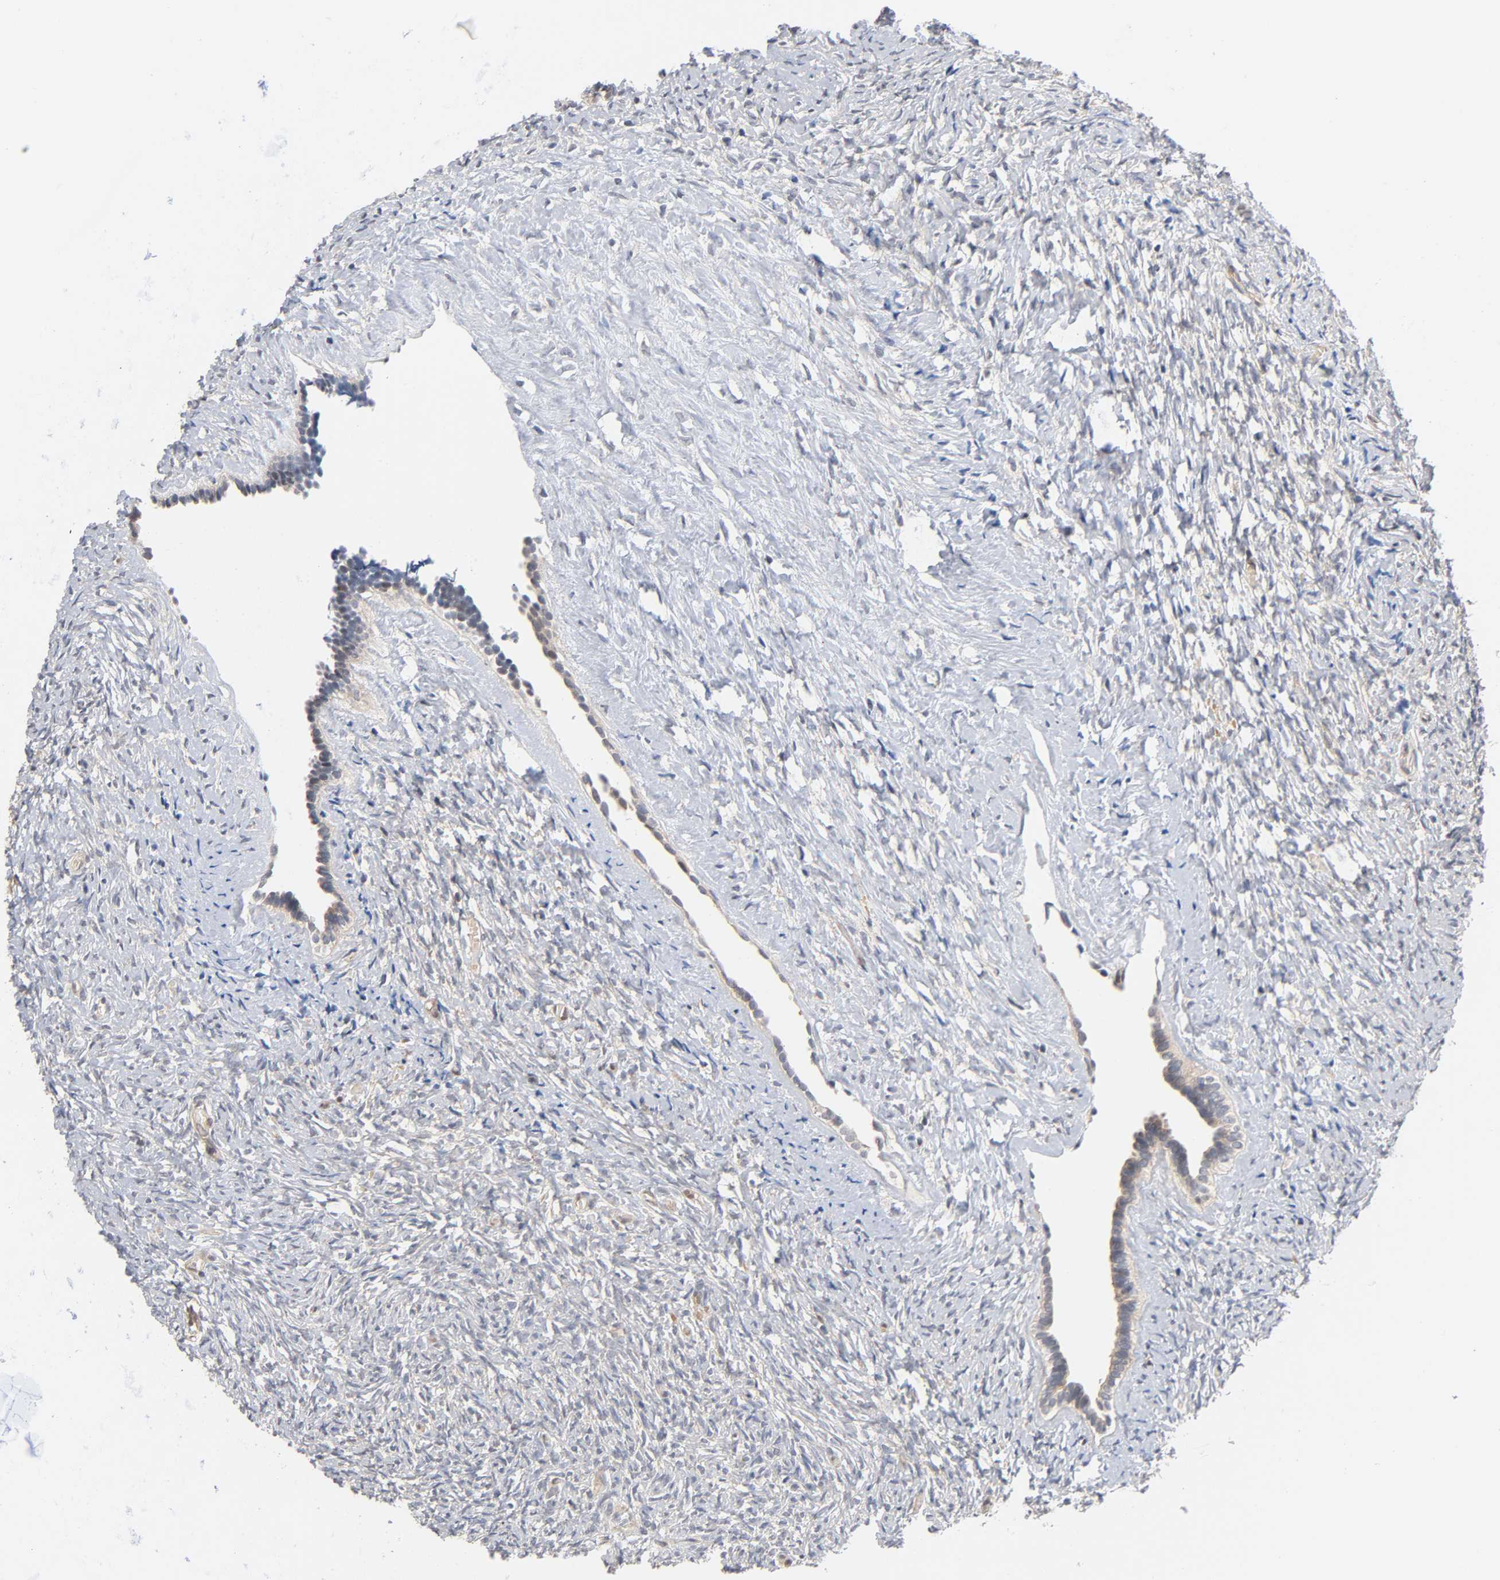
{"staining": {"intensity": "weak", "quantity": "25%-75%", "location": "cytoplasmic/membranous"}, "tissue": "ovary", "cell_type": "Follicle cells", "image_type": "normal", "snomed": [{"axis": "morphology", "description": "Normal tissue, NOS"}, {"axis": "topography", "description": "Ovary"}], "caption": "Protein staining by IHC shows weak cytoplasmic/membranous positivity in about 25%-75% of follicle cells in normal ovary.", "gene": "PRKAB1", "patient": {"sex": "female", "age": 35}}